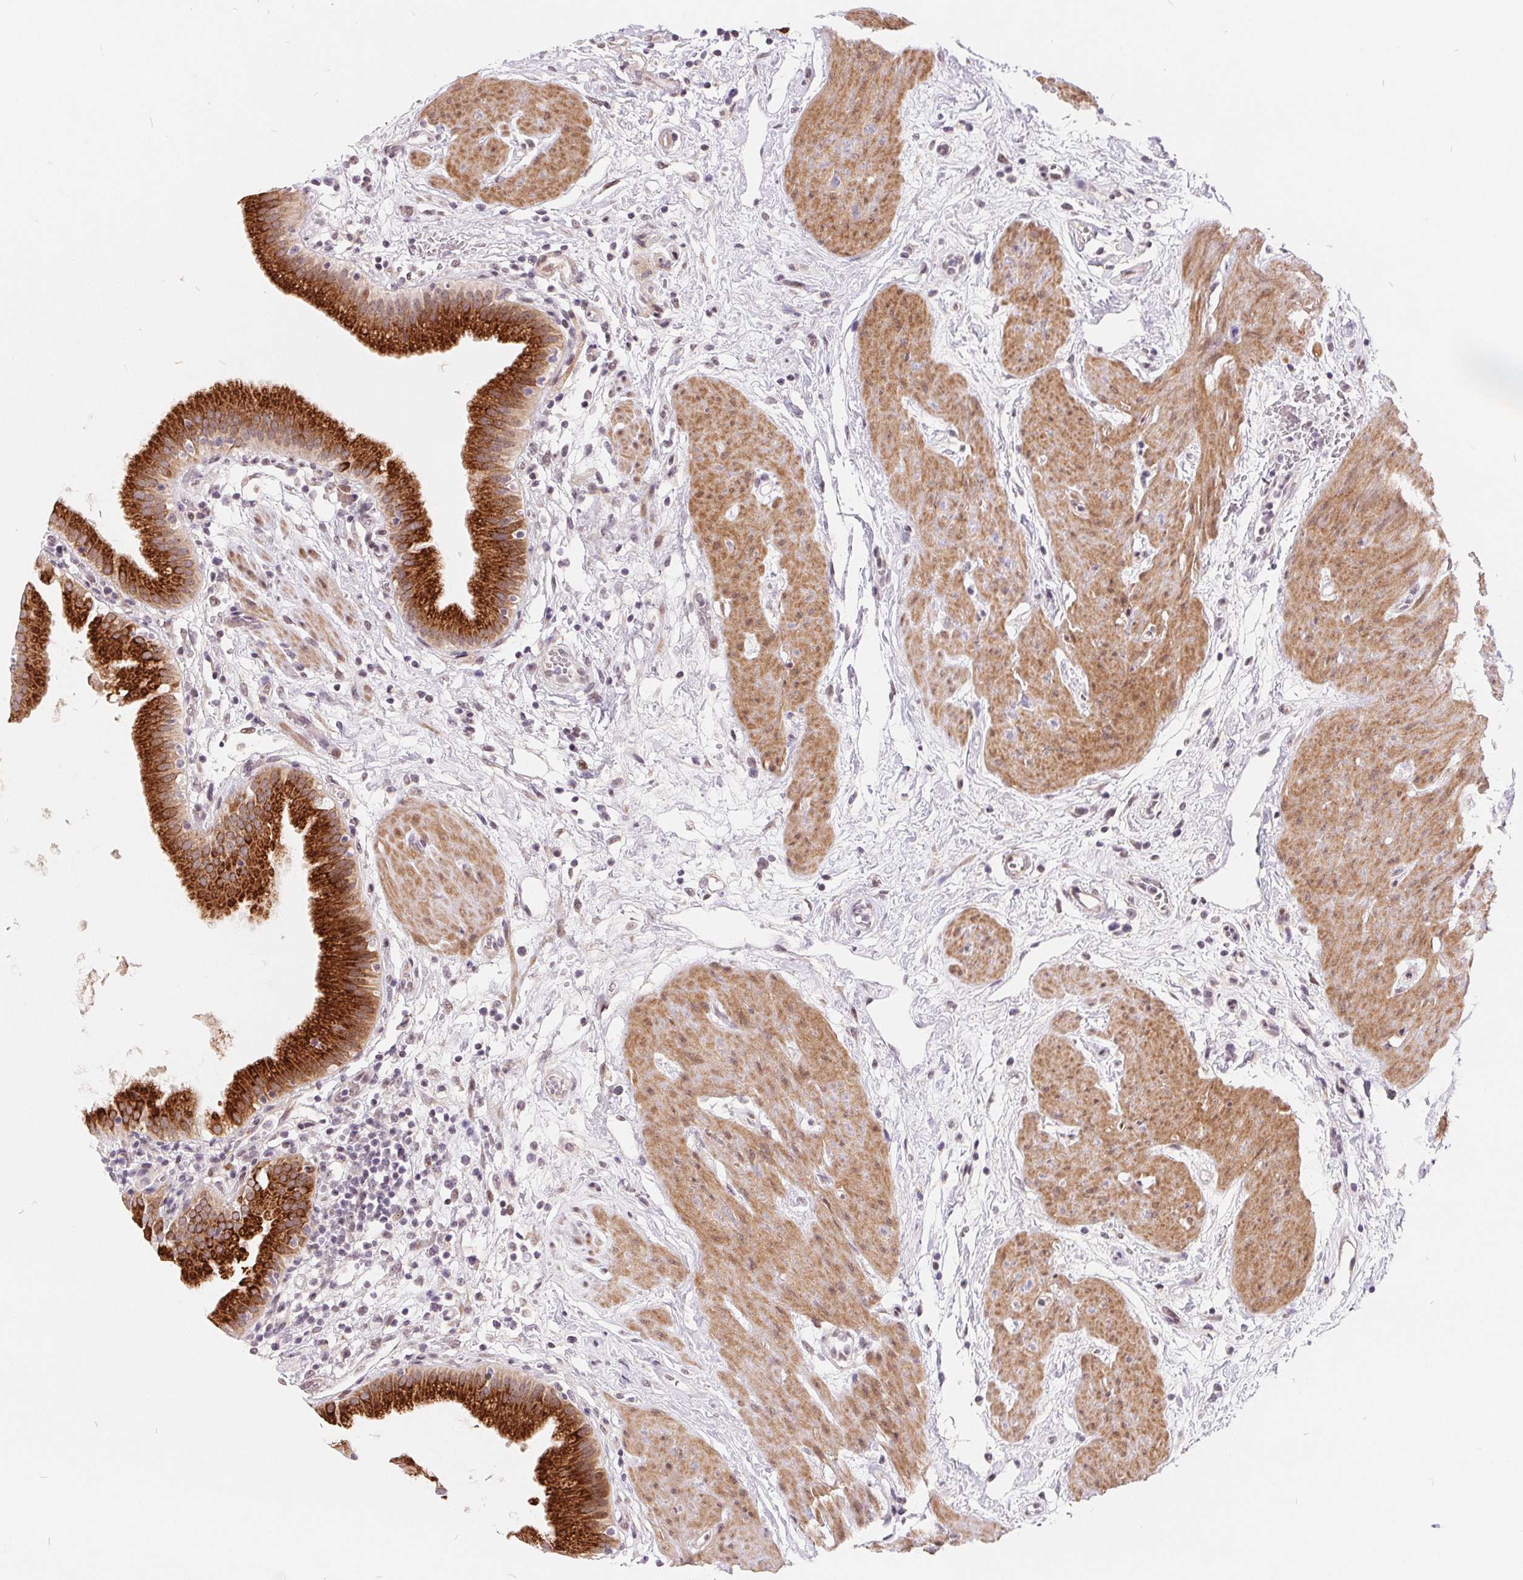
{"staining": {"intensity": "strong", "quantity": "25%-75%", "location": "cytoplasmic/membranous"}, "tissue": "gallbladder", "cell_type": "Glandular cells", "image_type": "normal", "snomed": [{"axis": "morphology", "description": "Normal tissue, NOS"}, {"axis": "topography", "description": "Gallbladder"}], "caption": "A brown stain highlights strong cytoplasmic/membranous staining of a protein in glandular cells of normal gallbladder. The protein of interest is shown in brown color, while the nuclei are stained blue.", "gene": "NRG2", "patient": {"sex": "female", "age": 65}}